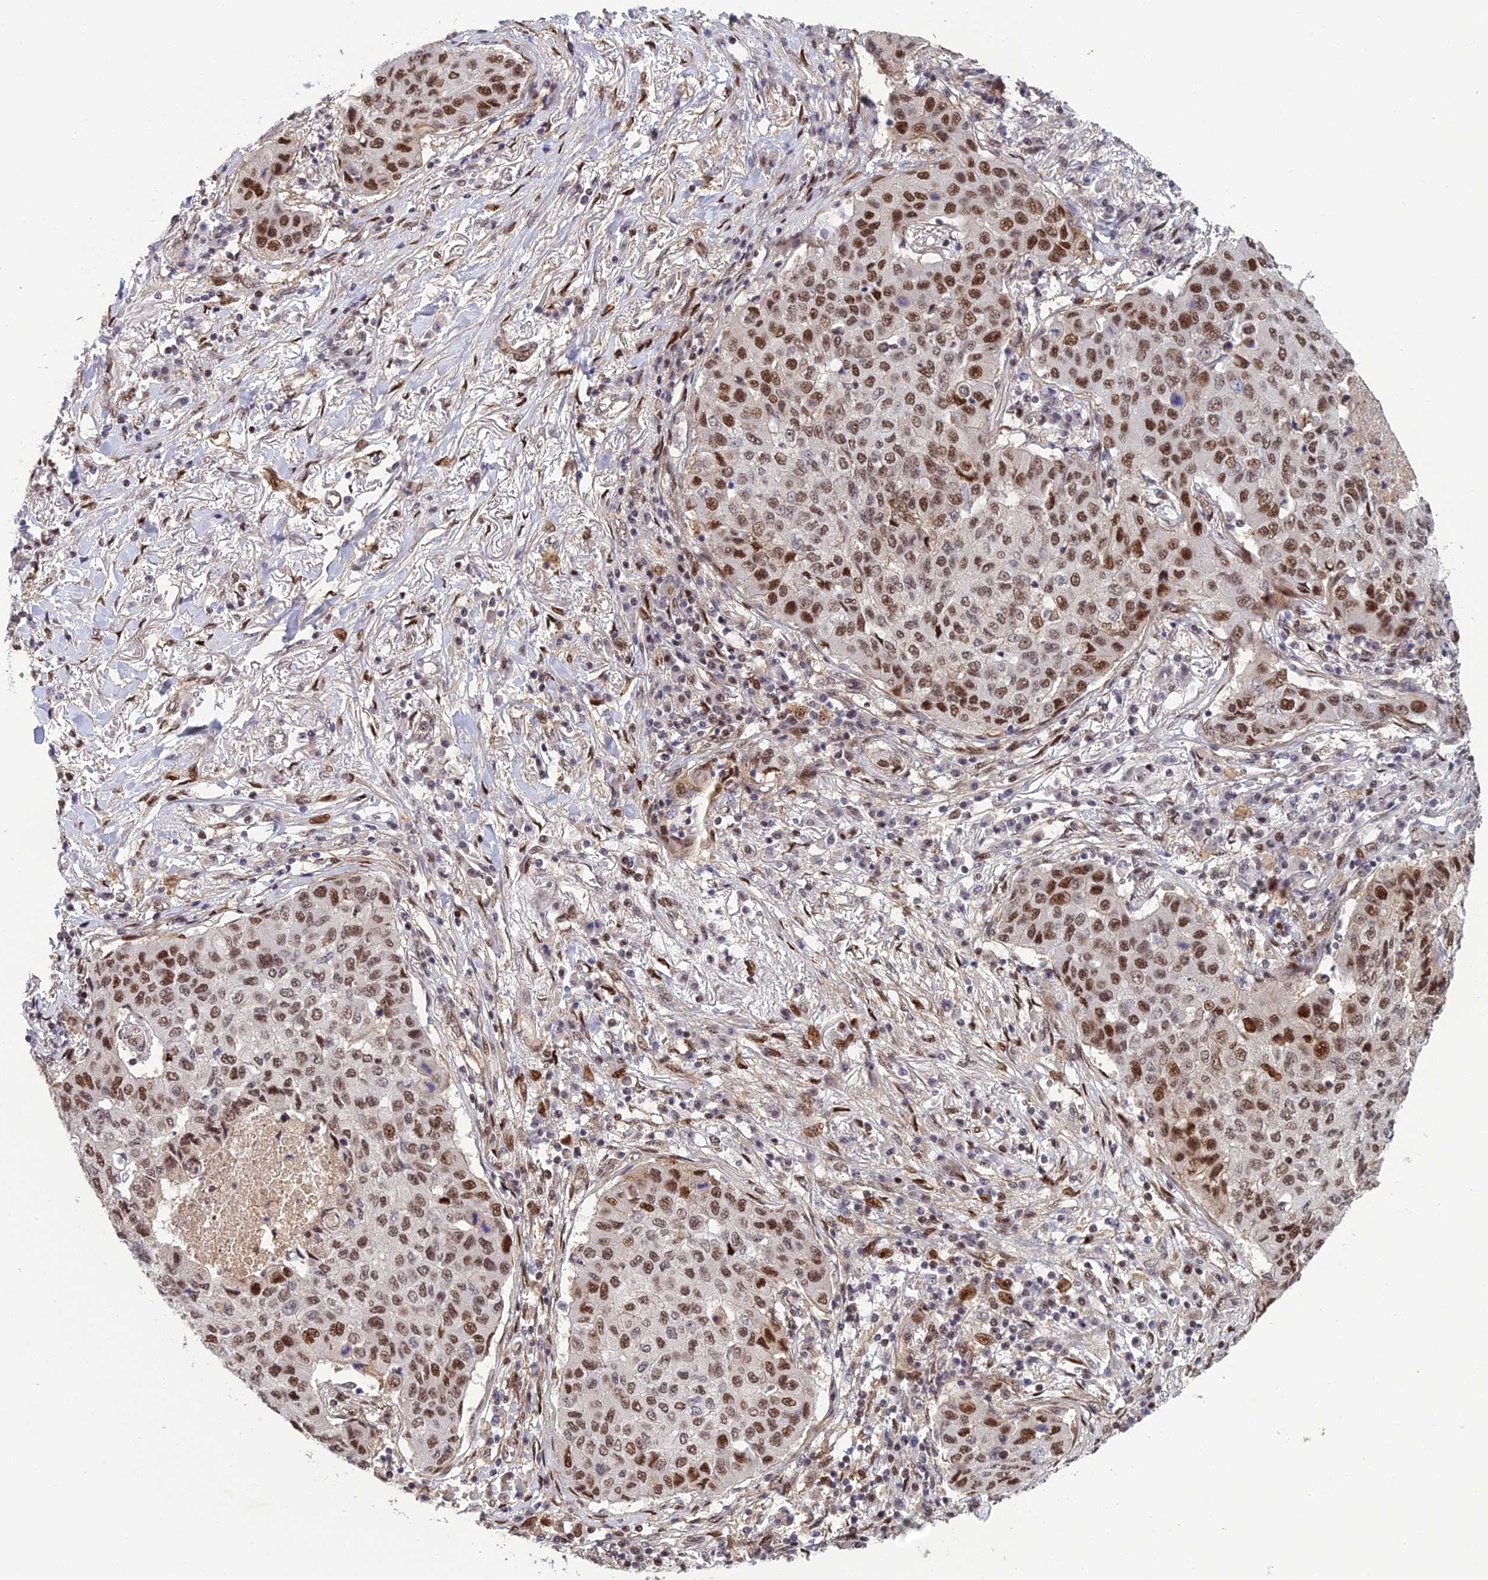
{"staining": {"intensity": "strong", "quantity": "25%-75%", "location": "nuclear"}, "tissue": "lung cancer", "cell_type": "Tumor cells", "image_type": "cancer", "snomed": [{"axis": "morphology", "description": "Squamous cell carcinoma, NOS"}, {"axis": "topography", "description": "Lung"}], "caption": "This image reveals immunohistochemistry (IHC) staining of human lung cancer, with high strong nuclear positivity in about 25%-75% of tumor cells.", "gene": "RANBP3", "patient": {"sex": "male", "age": 74}}